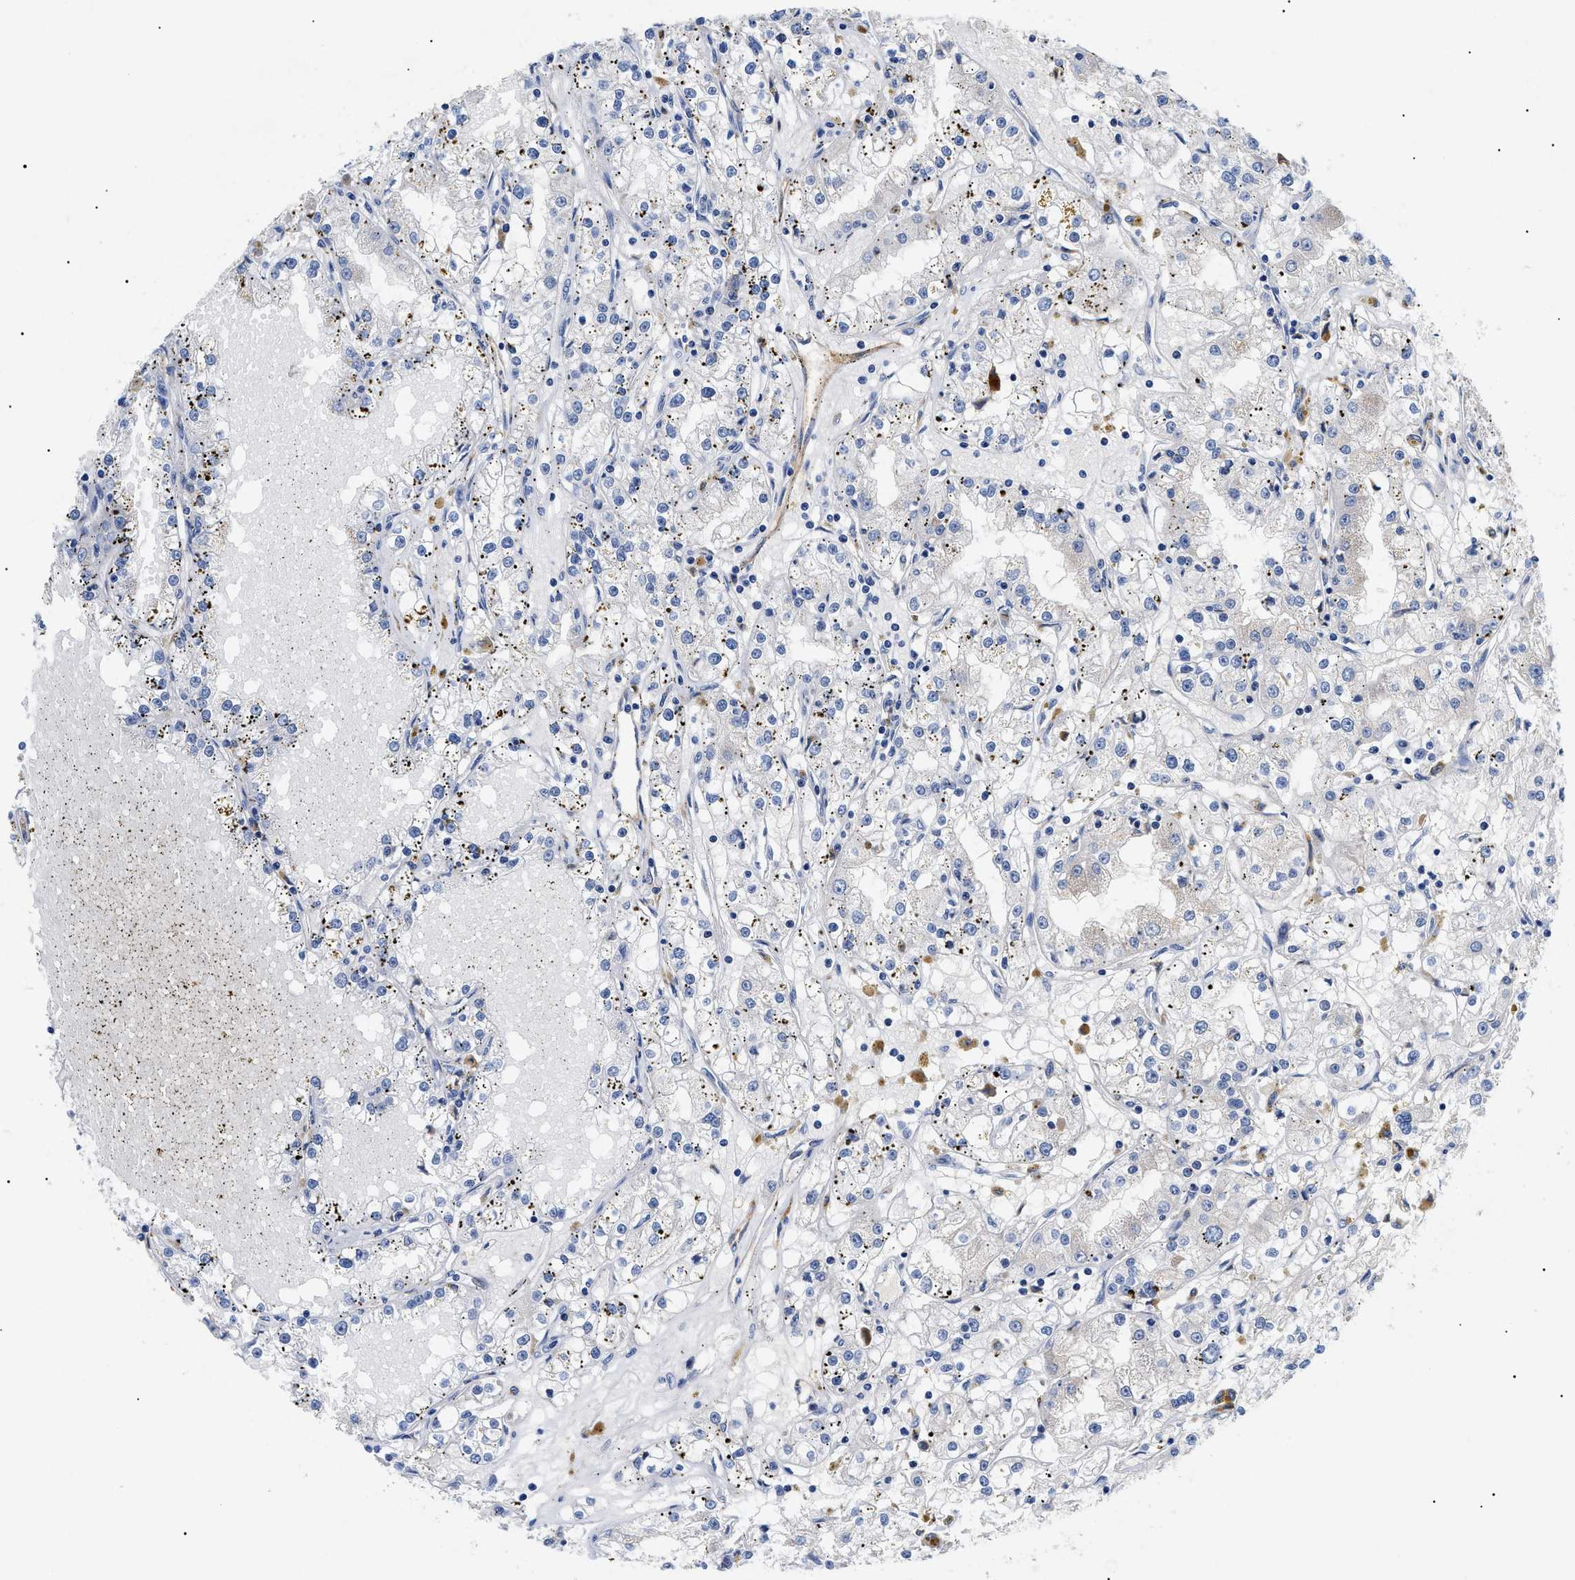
{"staining": {"intensity": "negative", "quantity": "none", "location": "none"}, "tissue": "renal cancer", "cell_type": "Tumor cells", "image_type": "cancer", "snomed": [{"axis": "morphology", "description": "Adenocarcinoma, NOS"}, {"axis": "topography", "description": "Kidney"}], "caption": "Immunohistochemical staining of human renal cancer reveals no significant expression in tumor cells.", "gene": "ACKR1", "patient": {"sex": "male", "age": 56}}